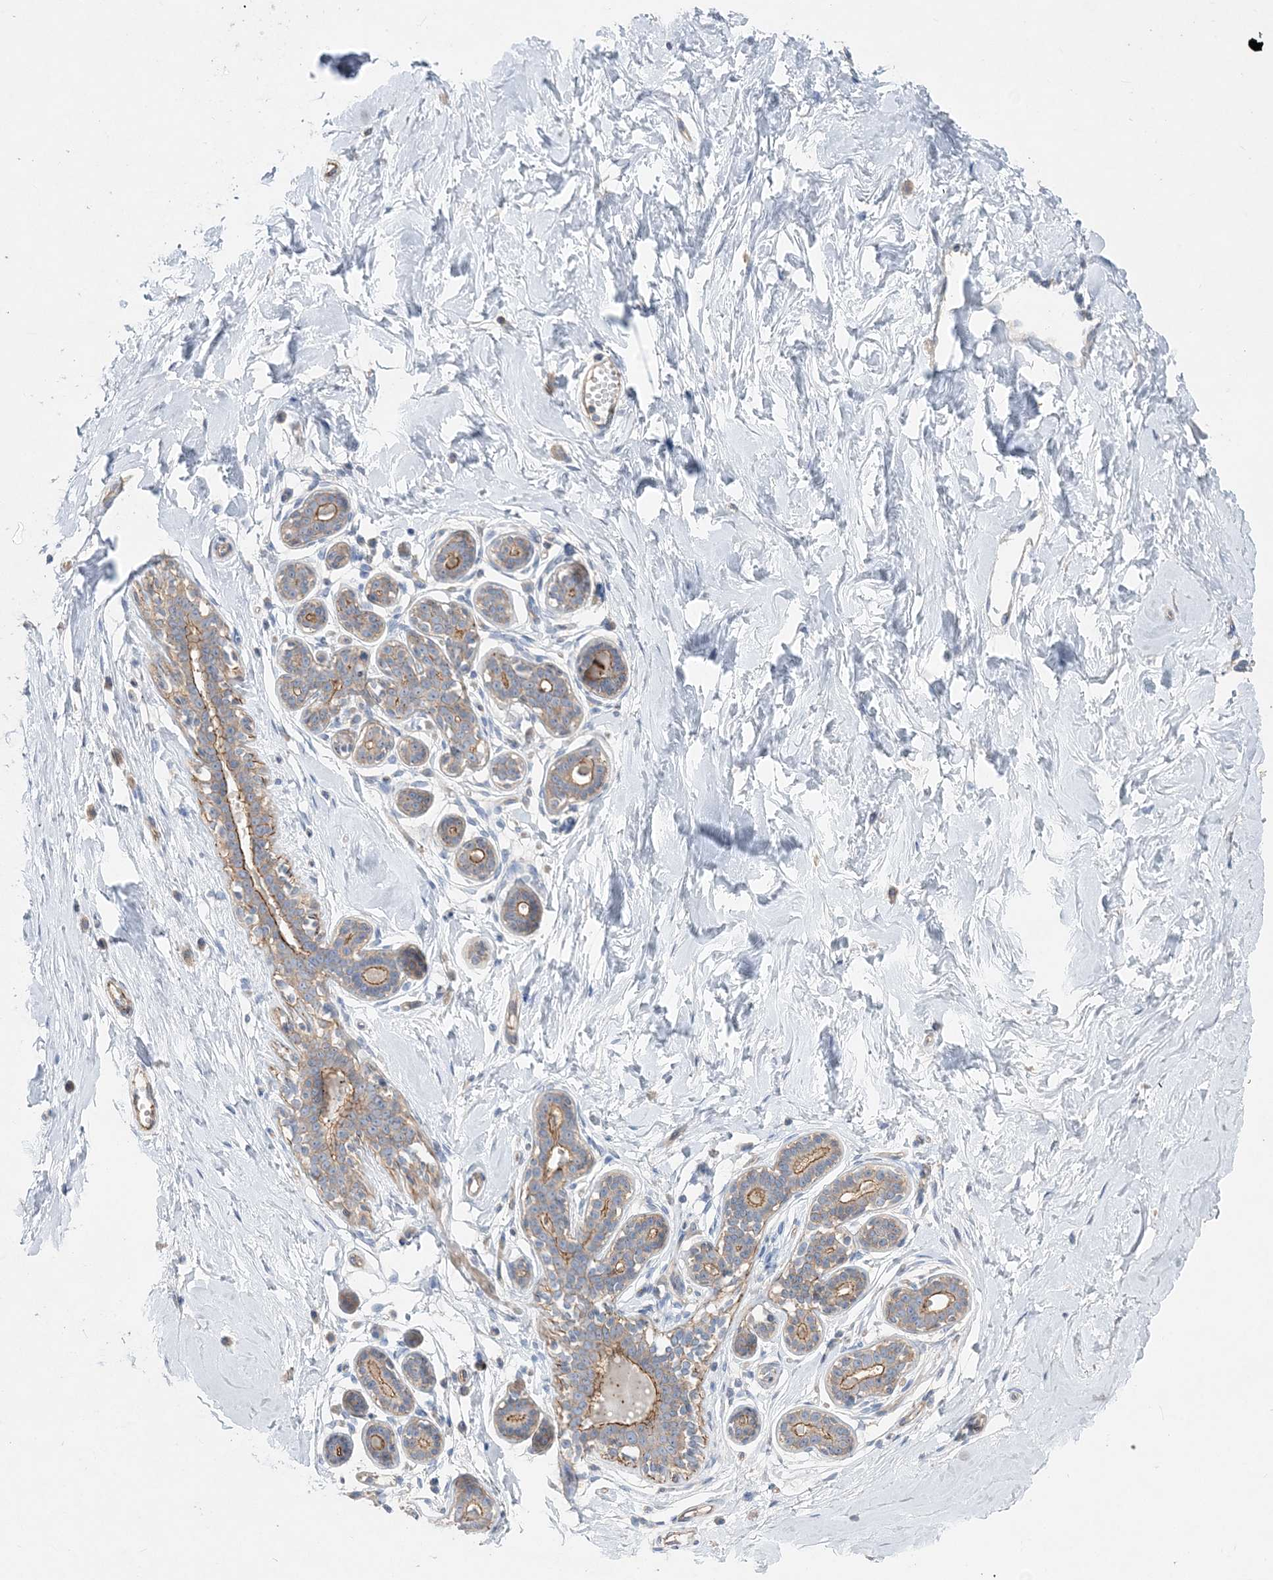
{"staining": {"intensity": "negative", "quantity": "none", "location": "none"}, "tissue": "breast", "cell_type": "Adipocytes", "image_type": "normal", "snomed": [{"axis": "morphology", "description": "Normal tissue, NOS"}, {"axis": "morphology", "description": "Adenoma, NOS"}, {"axis": "topography", "description": "Breast"}], "caption": "The micrograph demonstrates no staining of adipocytes in benign breast. Brightfield microscopy of IHC stained with DAB (brown) and hematoxylin (blue), captured at high magnification.", "gene": "PIGC", "patient": {"sex": "female", "age": 23}}